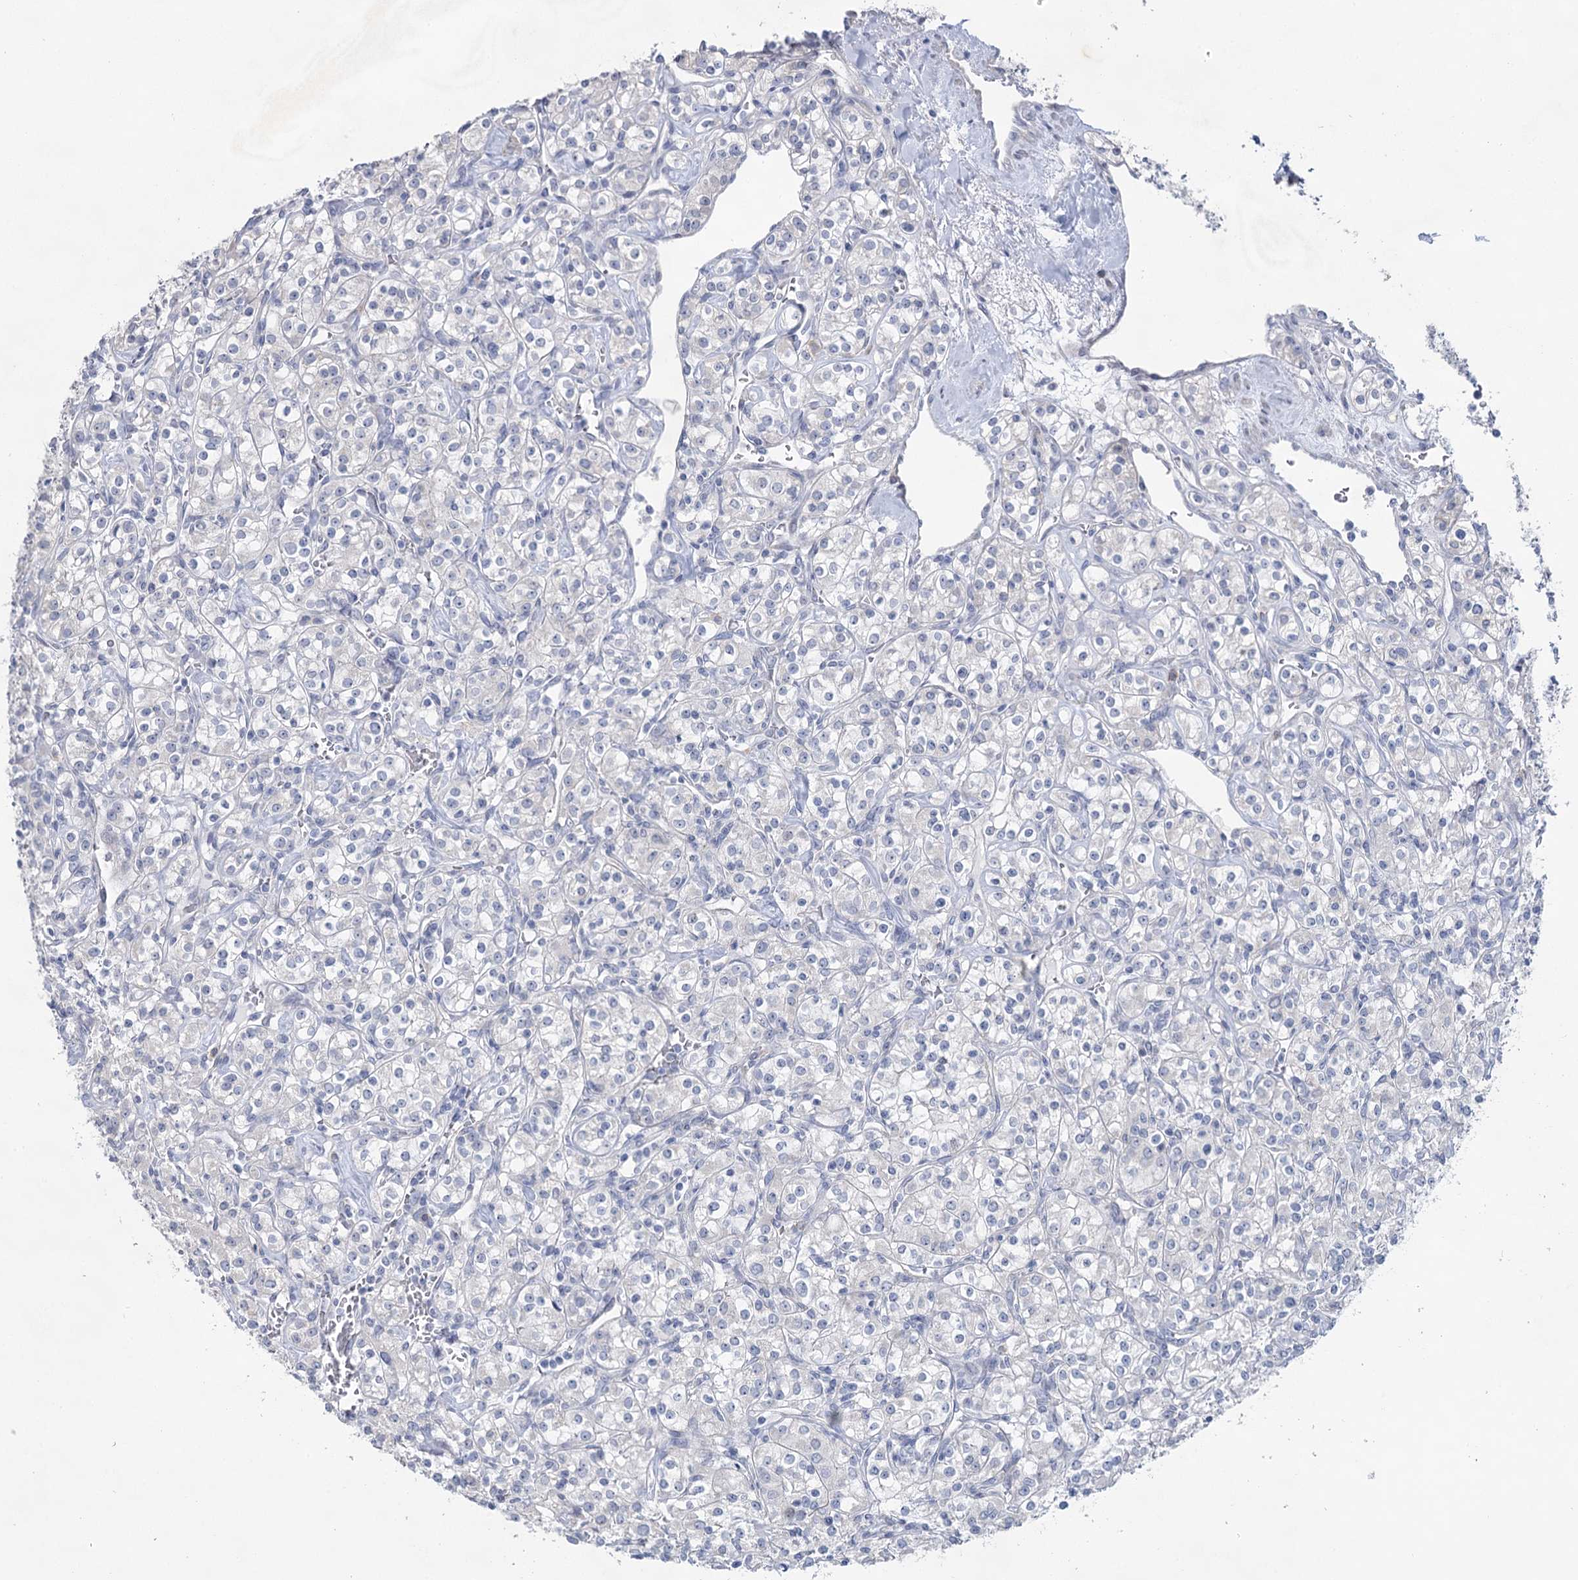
{"staining": {"intensity": "negative", "quantity": "none", "location": "none"}, "tissue": "renal cancer", "cell_type": "Tumor cells", "image_type": "cancer", "snomed": [{"axis": "morphology", "description": "Adenocarcinoma, NOS"}, {"axis": "topography", "description": "Kidney"}], "caption": "Adenocarcinoma (renal) was stained to show a protein in brown. There is no significant expression in tumor cells.", "gene": "CCDC88A", "patient": {"sex": "male", "age": 77}}